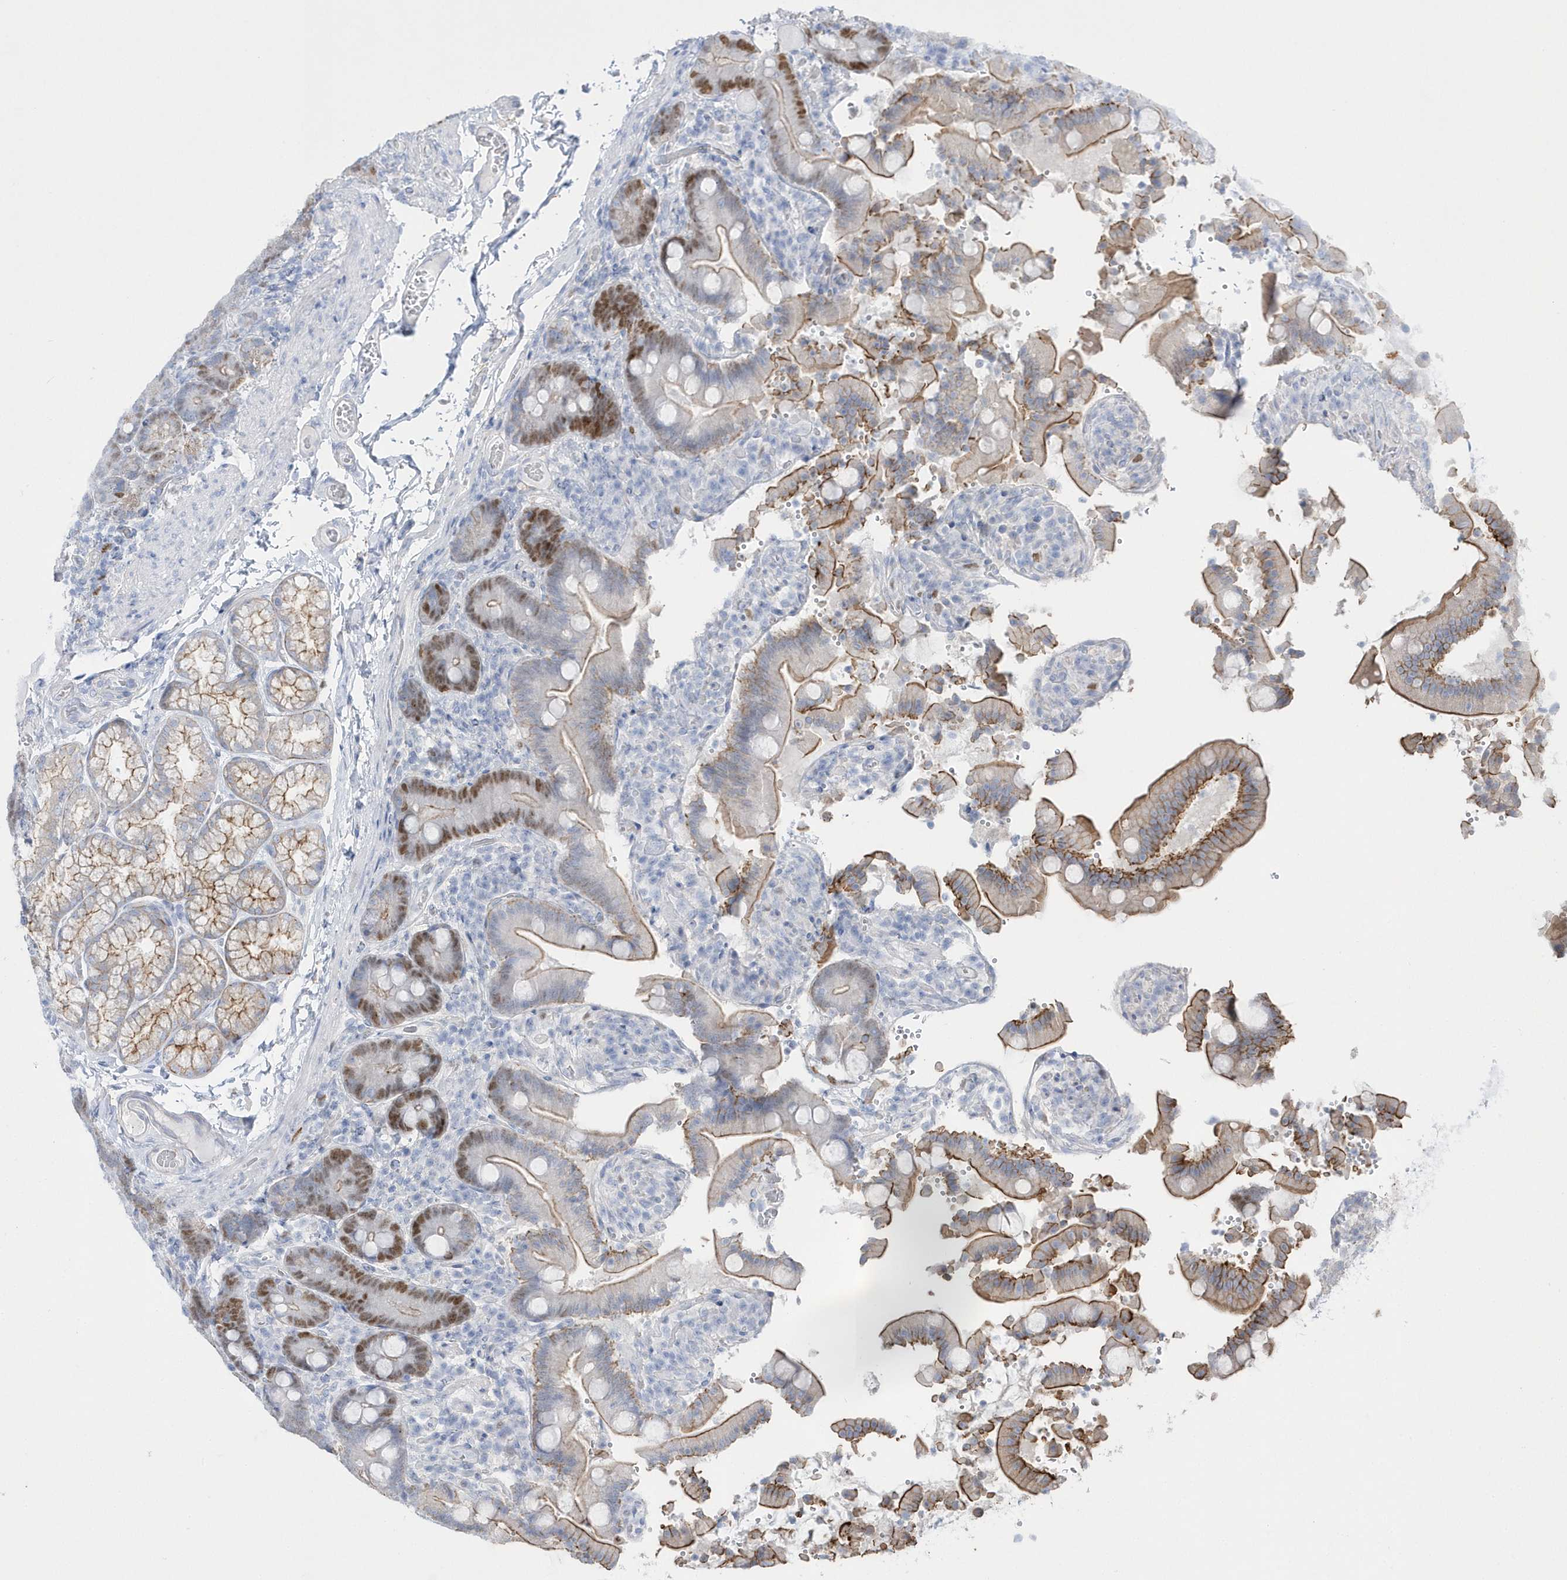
{"staining": {"intensity": "moderate", "quantity": "25%-75%", "location": "cytoplasmic/membranous,nuclear"}, "tissue": "duodenum", "cell_type": "Glandular cells", "image_type": "normal", "snomed": [{"axis": "morphology", "description": "Normal tissue, NOS"}, {"axis": "topography", "description": "Duodenum"}], "caption": "Duodenum stained with DAB (3,3'-diaminobenzidine) immunohistochemistry shows medium levels of moderate cytoplasmic/membranous,nuclear expression in approximately 25%-75% of glandular cells.", "gene": "TMCO6", "patient": {"sex": "female", "age": 62}}